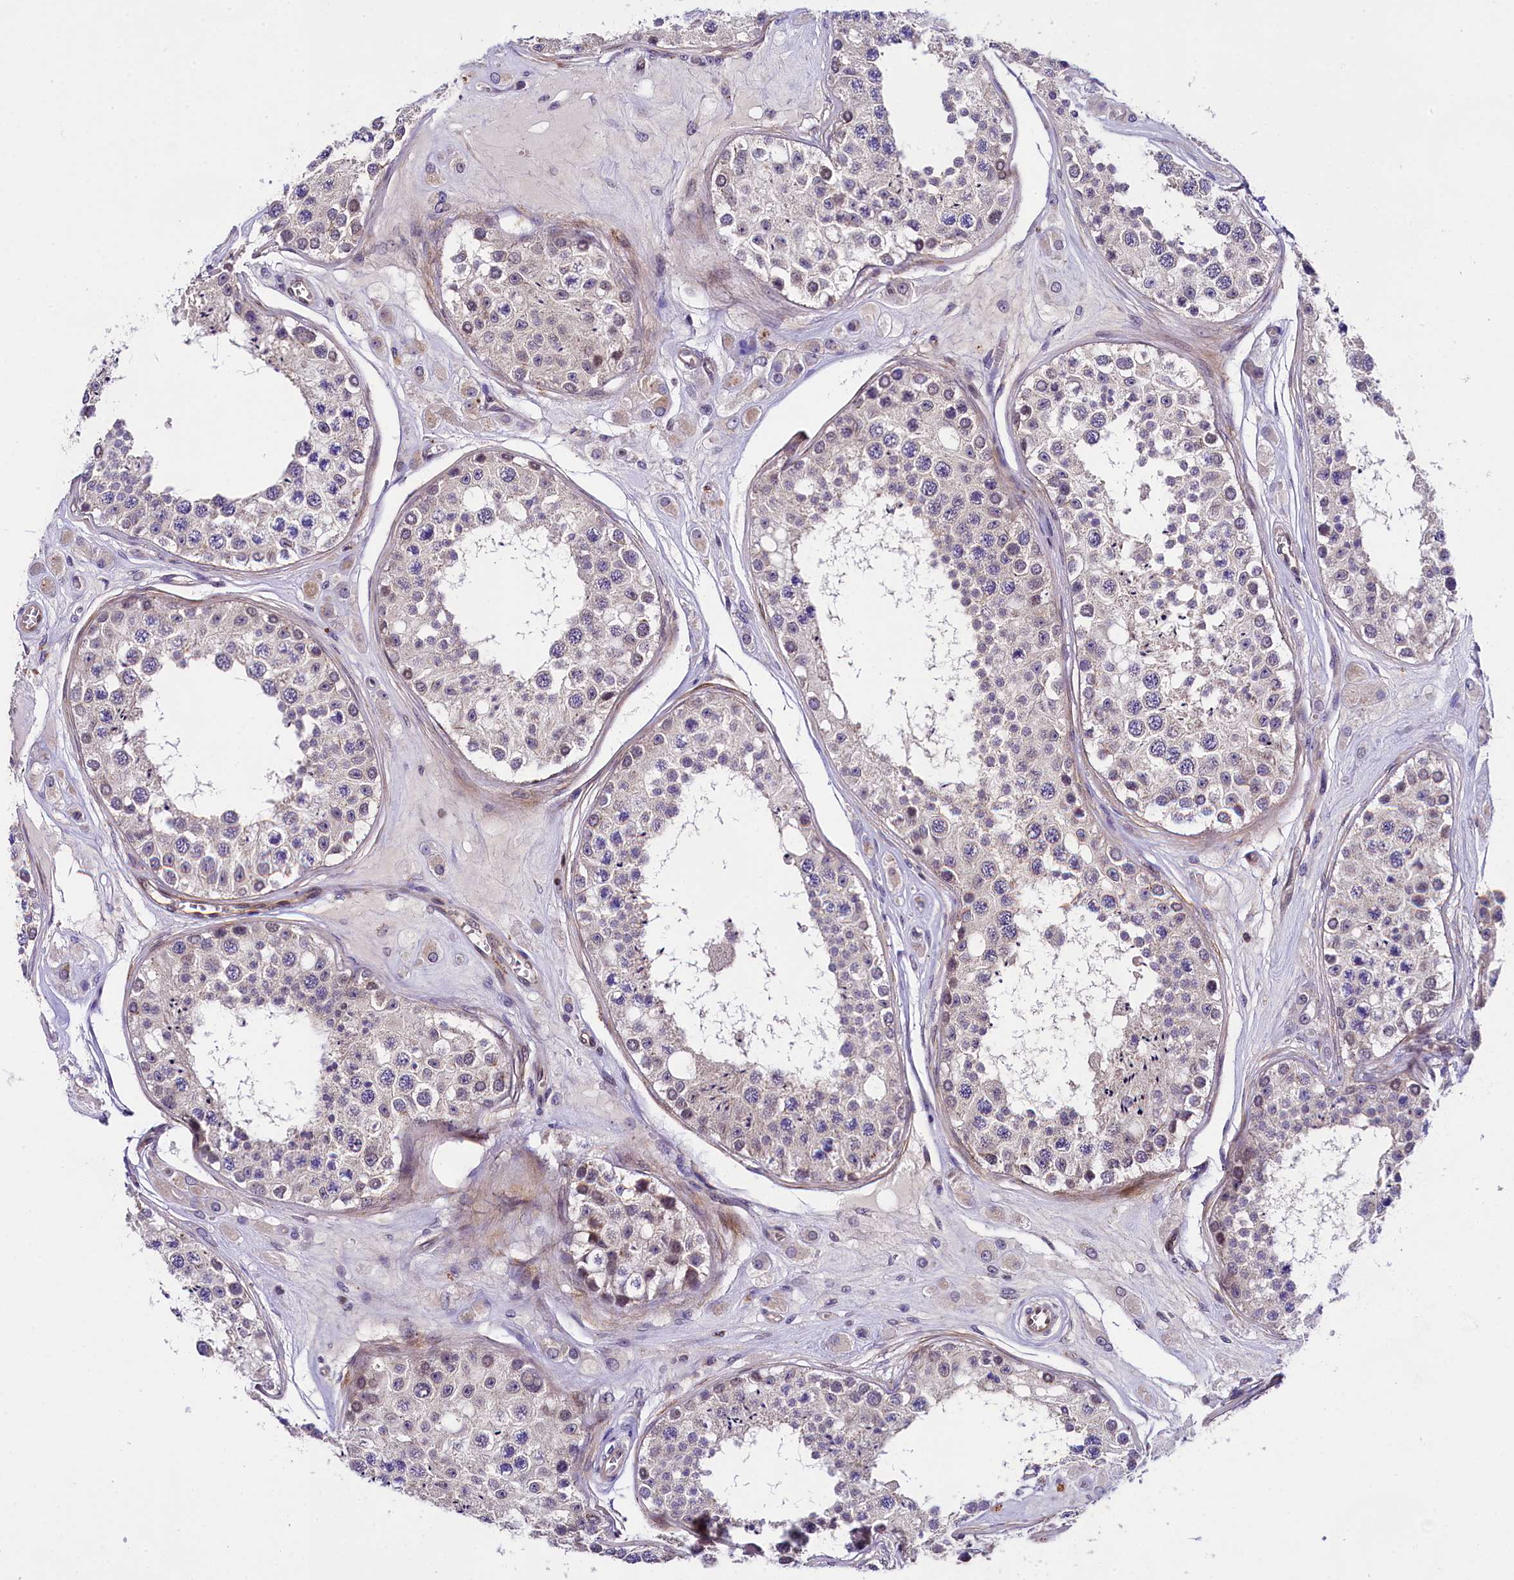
{"staining": {"intensity": "moderate", "quantity": "<25%", "location": "cytoplasmic/membranous"}, "tissue": "testis", "cell_type": "Cells in seminiferous ducts", "image_type": "normal", "snomed": [{"axis": "morphology", "description": "Normal tissue, NOS"}, {"axis": "topography", "description": "Testis"}], "caption": "Protein staining demonstrates moderate cytoplasmic/membranous expression in approximately <25% of cells in seminiferous ducts in benign testis.", "gene": "SP4", "patient": {"sex": "male", "age": 25}}